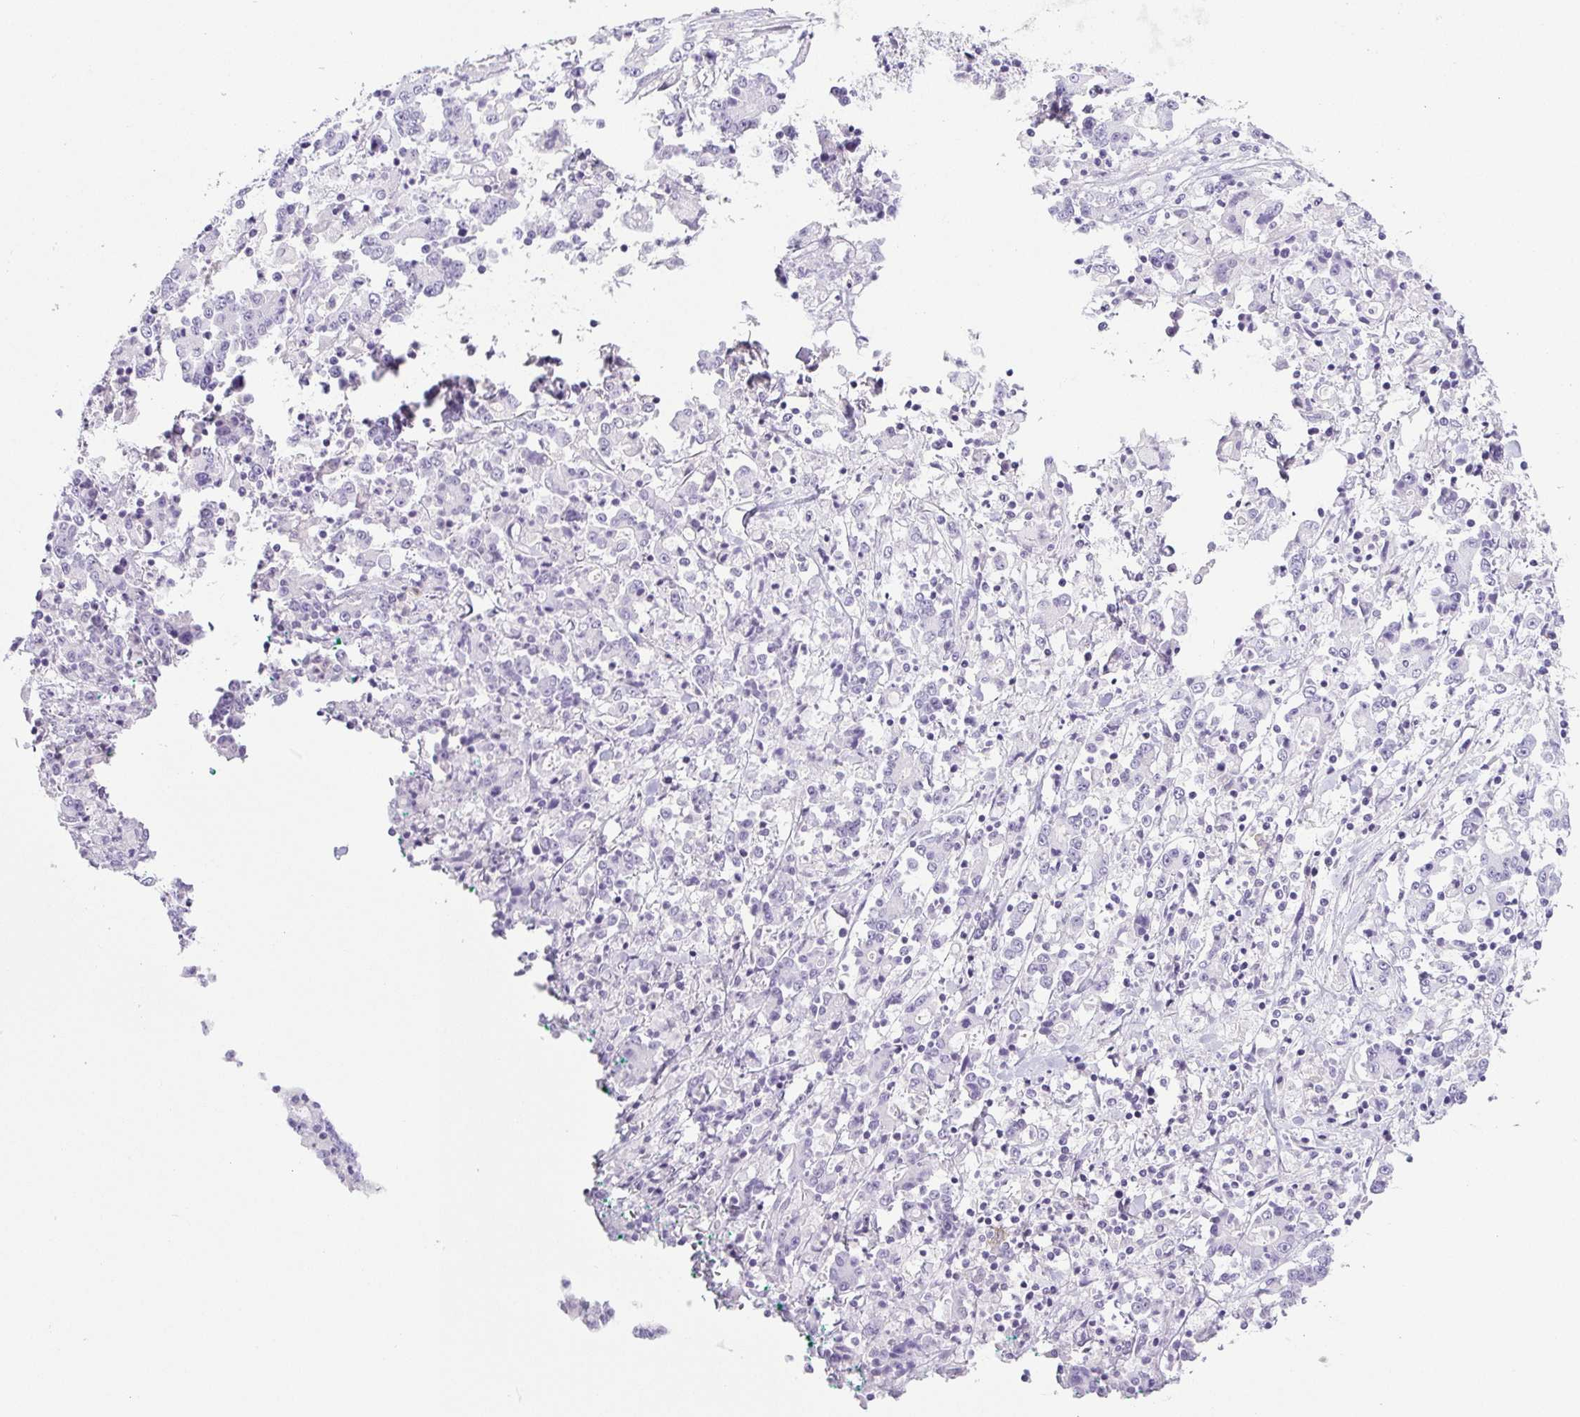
{"staining": {"intensity": "negative", "quantity": "none", "location": "none"}, "tissue": "stomach cancer", "cell_type": "Tumor cells", "image_type": "cancer", "snomed": [{"axis": "morphology", "description": "Adenocarcinoma, NOS"}, {"axis": "topography", "description": "Stomach, upper"}], "caption": "The IHC micrograph has no significant expression in tumor cells of stomach cancer tissue. (DAB IHC visualized using brightfield microscopy, high magnification).", "gene": "HLA-G", "patient": {"sex": "male", "age": 68}}